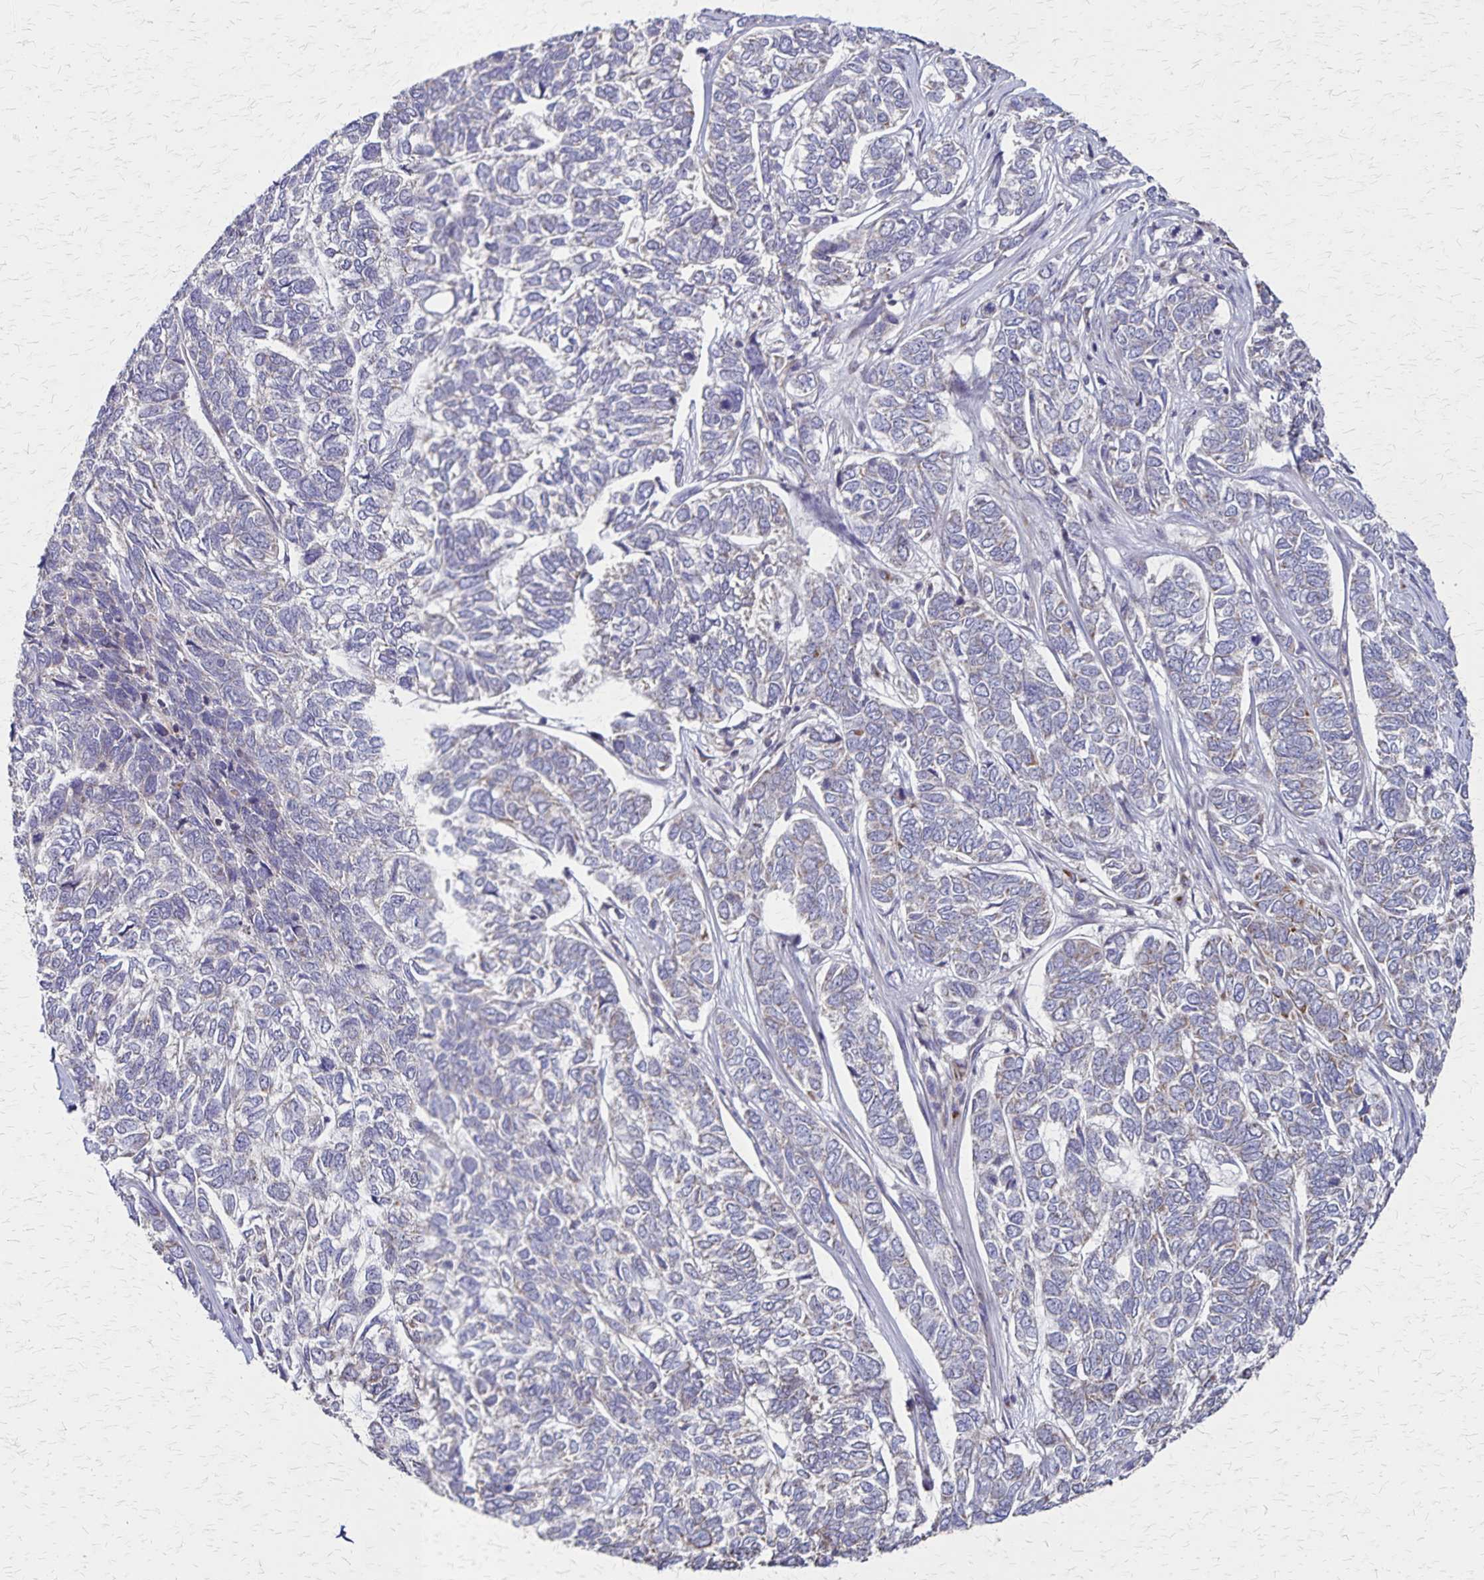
{"staining": {"intensity": "negative", "quantity": "none", "location": "none"}, "tissue": "skin cancer", "cell_type": "Tumor cells", "image_type": "cancer", "snomed": [{"axis": "morphology", "description": "Basal cell carcinoma"}, {"axis": "topography", "description": "Skin"}], "caption": "Skin cancer was stained to show a protein in brown. There is no significant expression in tumor cells. (Brightfield microscopy of DAB (3,3'-diaminobenzidine) immunohistochemistry (IHC) at high magnification).", "gene": "NFS1", "patient": {"sex": "female", "age": 65}}